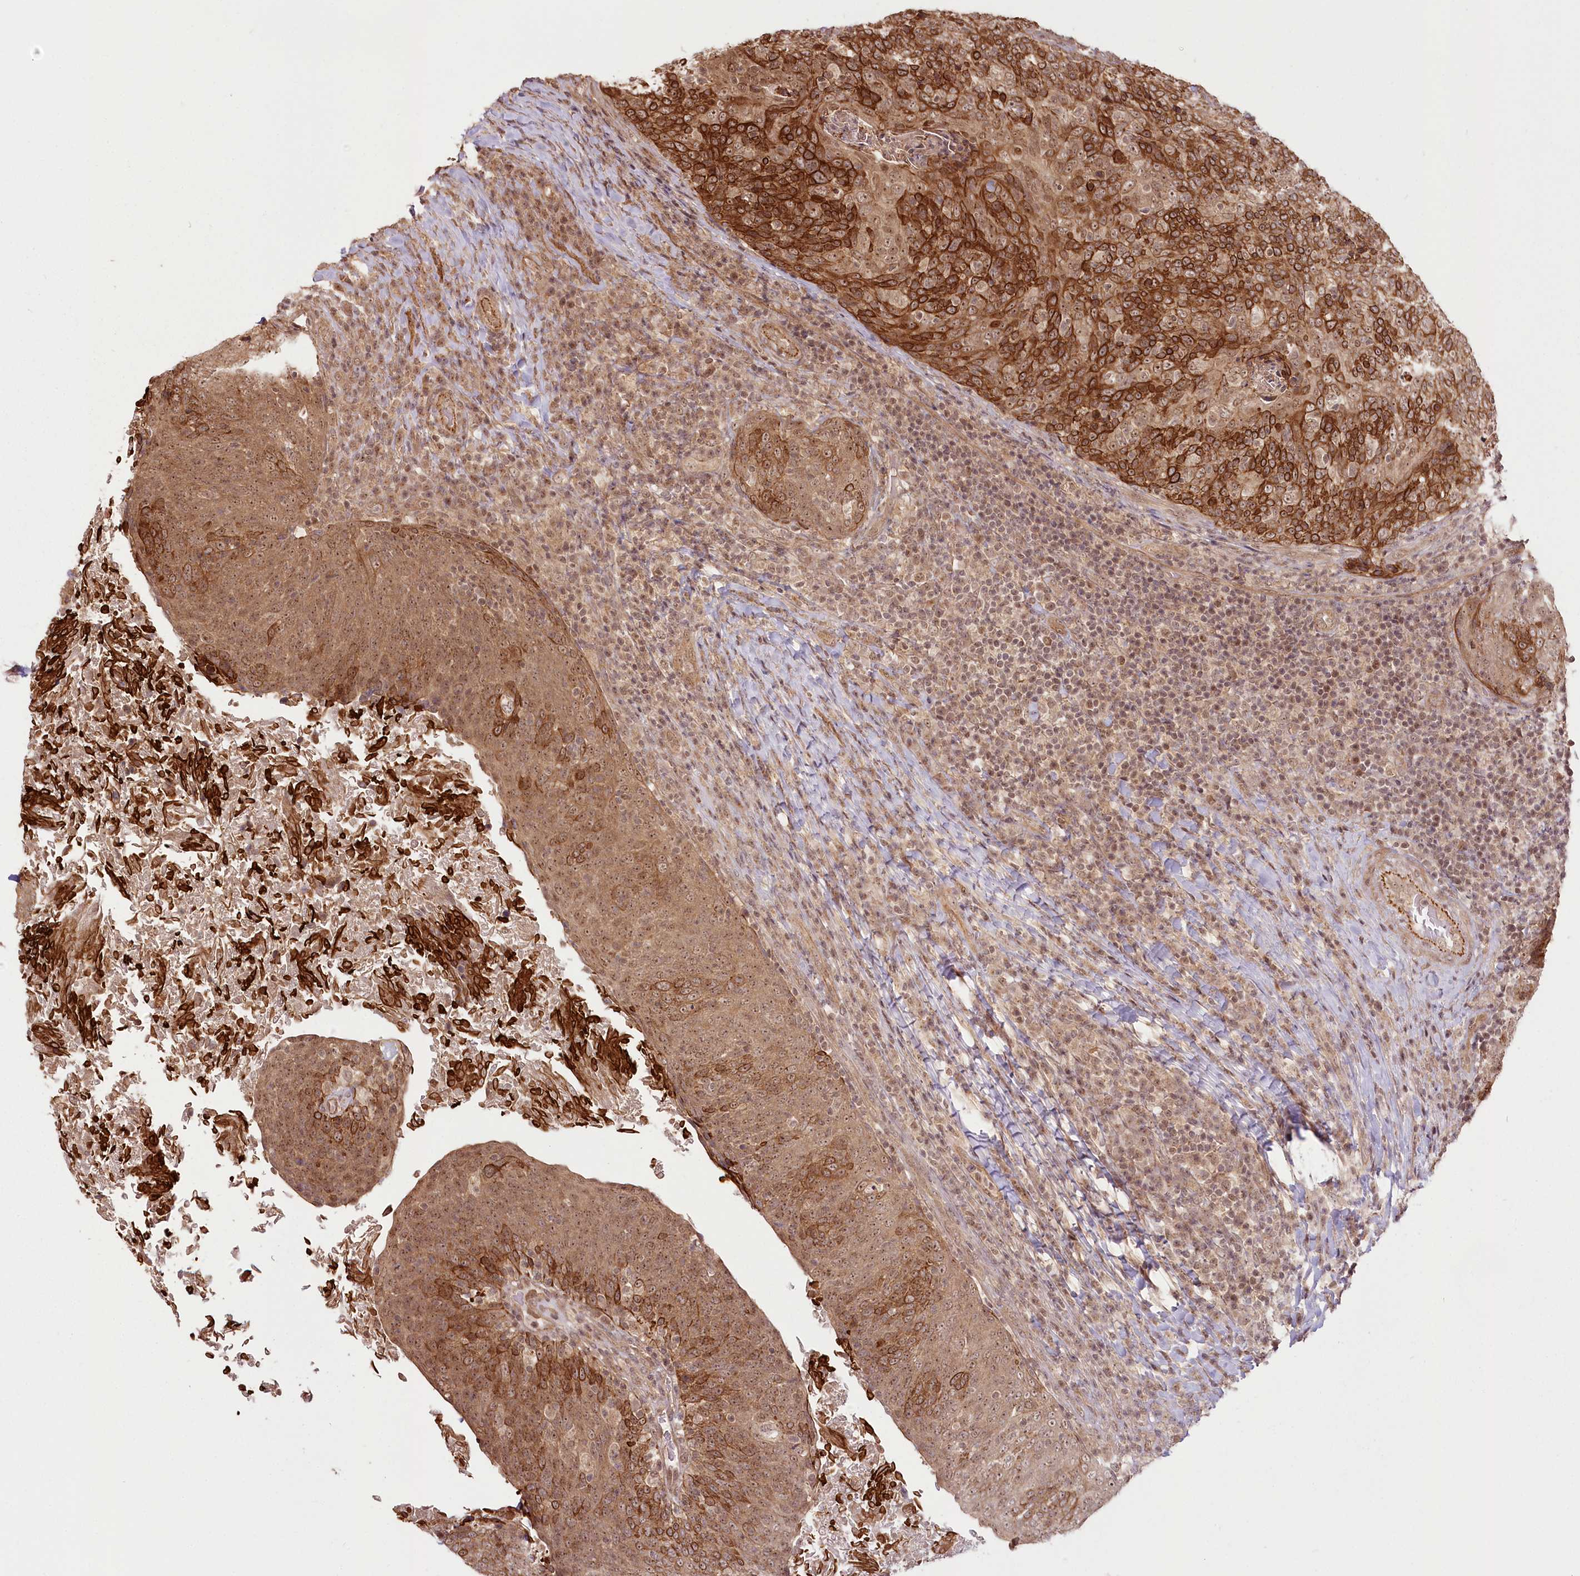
{"staining": {"intensity": "strong", "quantity": ">75%", "location": "cytoplasmic/membranous"}, "tissue": "head and neck cancer", "cell_type": "Tumor cells", "image_type": "cancer", "snomed": [{"axis": "morphology", "description": "Squamous cell carcinoma, NOS"}, {"axis": "morphology", "description": "Squamous cell carcinoma, metastatic, NOS"}, {"axis": "topography", "description": "Lymph node"}, {"axis": "topography", "description": "Head-Neck"}], "caption": "Head and neck squamous cell carcinoma stained with a brown dye demonstrates strong cytoplasmic/membranous positive staining in approximately >75% of tumor cells.", "gene": "R3HDM2", "patient": {"sex": "male", "age": 62}}